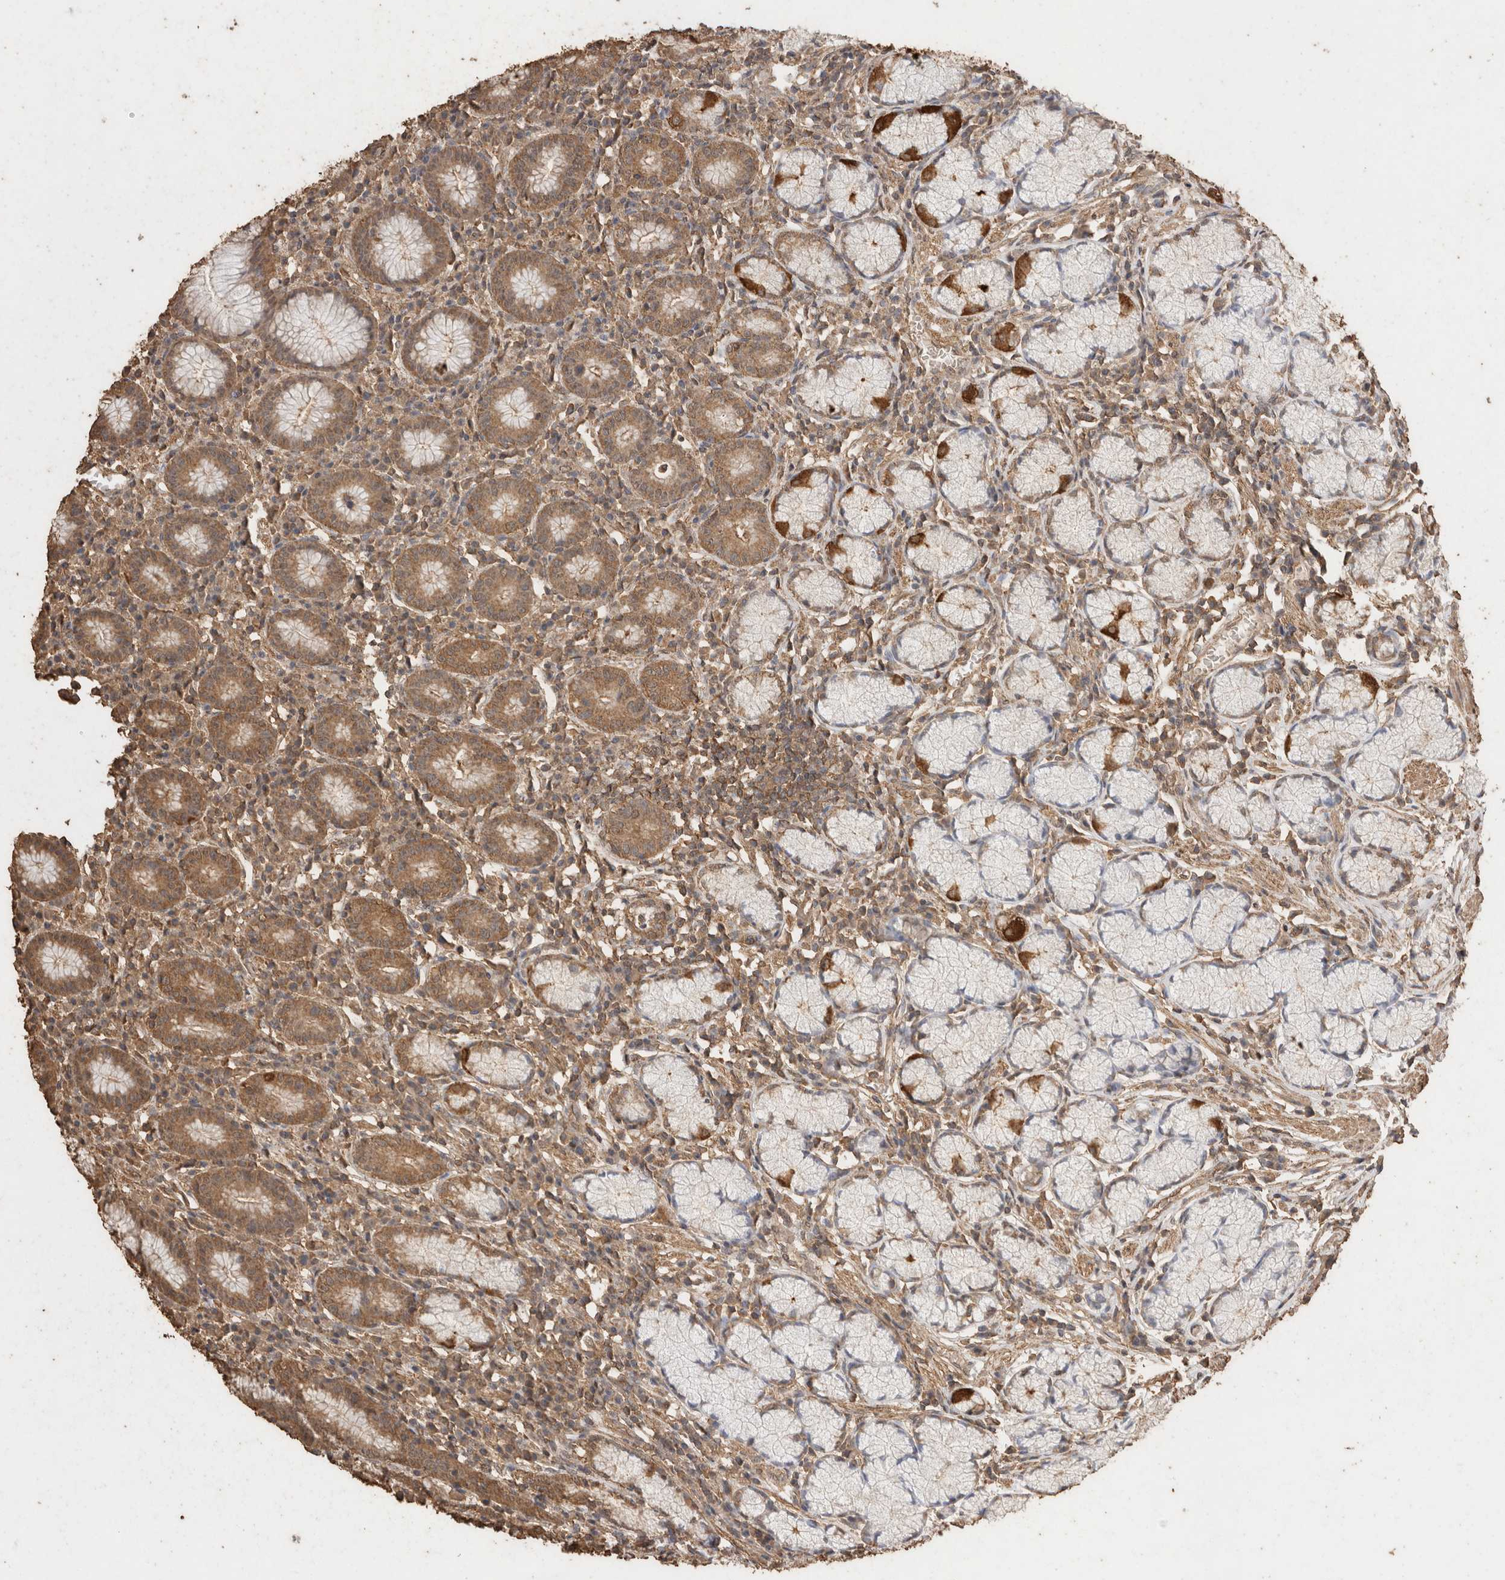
{"staining": {"intensity": "strong", "quantity": ">75%", "location": "cytoplasmic/membranous"}, "tissue": "stomach", "cell_type": "Glandular cells", "image_type": "normal", "snomed": [{"axis": "morphology", "description": "Normal tissue, NOS"}, {"axis": "topography", "description": "Stomach"}], "caption": "DAB (3,3'-diaminobenzidine) immunohistochemical staining of normal human stomach displays strong cytoplasmic/membranous protein expression in about >75% of glandular cells. The staining was performed using DAB (3,3'-diaminobenzidine) to visualize the protein expression in brown, while the nuclei were stained in blue with hematoxylin (Magnification: 20x).", "gene": "CX3CL1", "patient": {"sex": "male", "age": 55}}